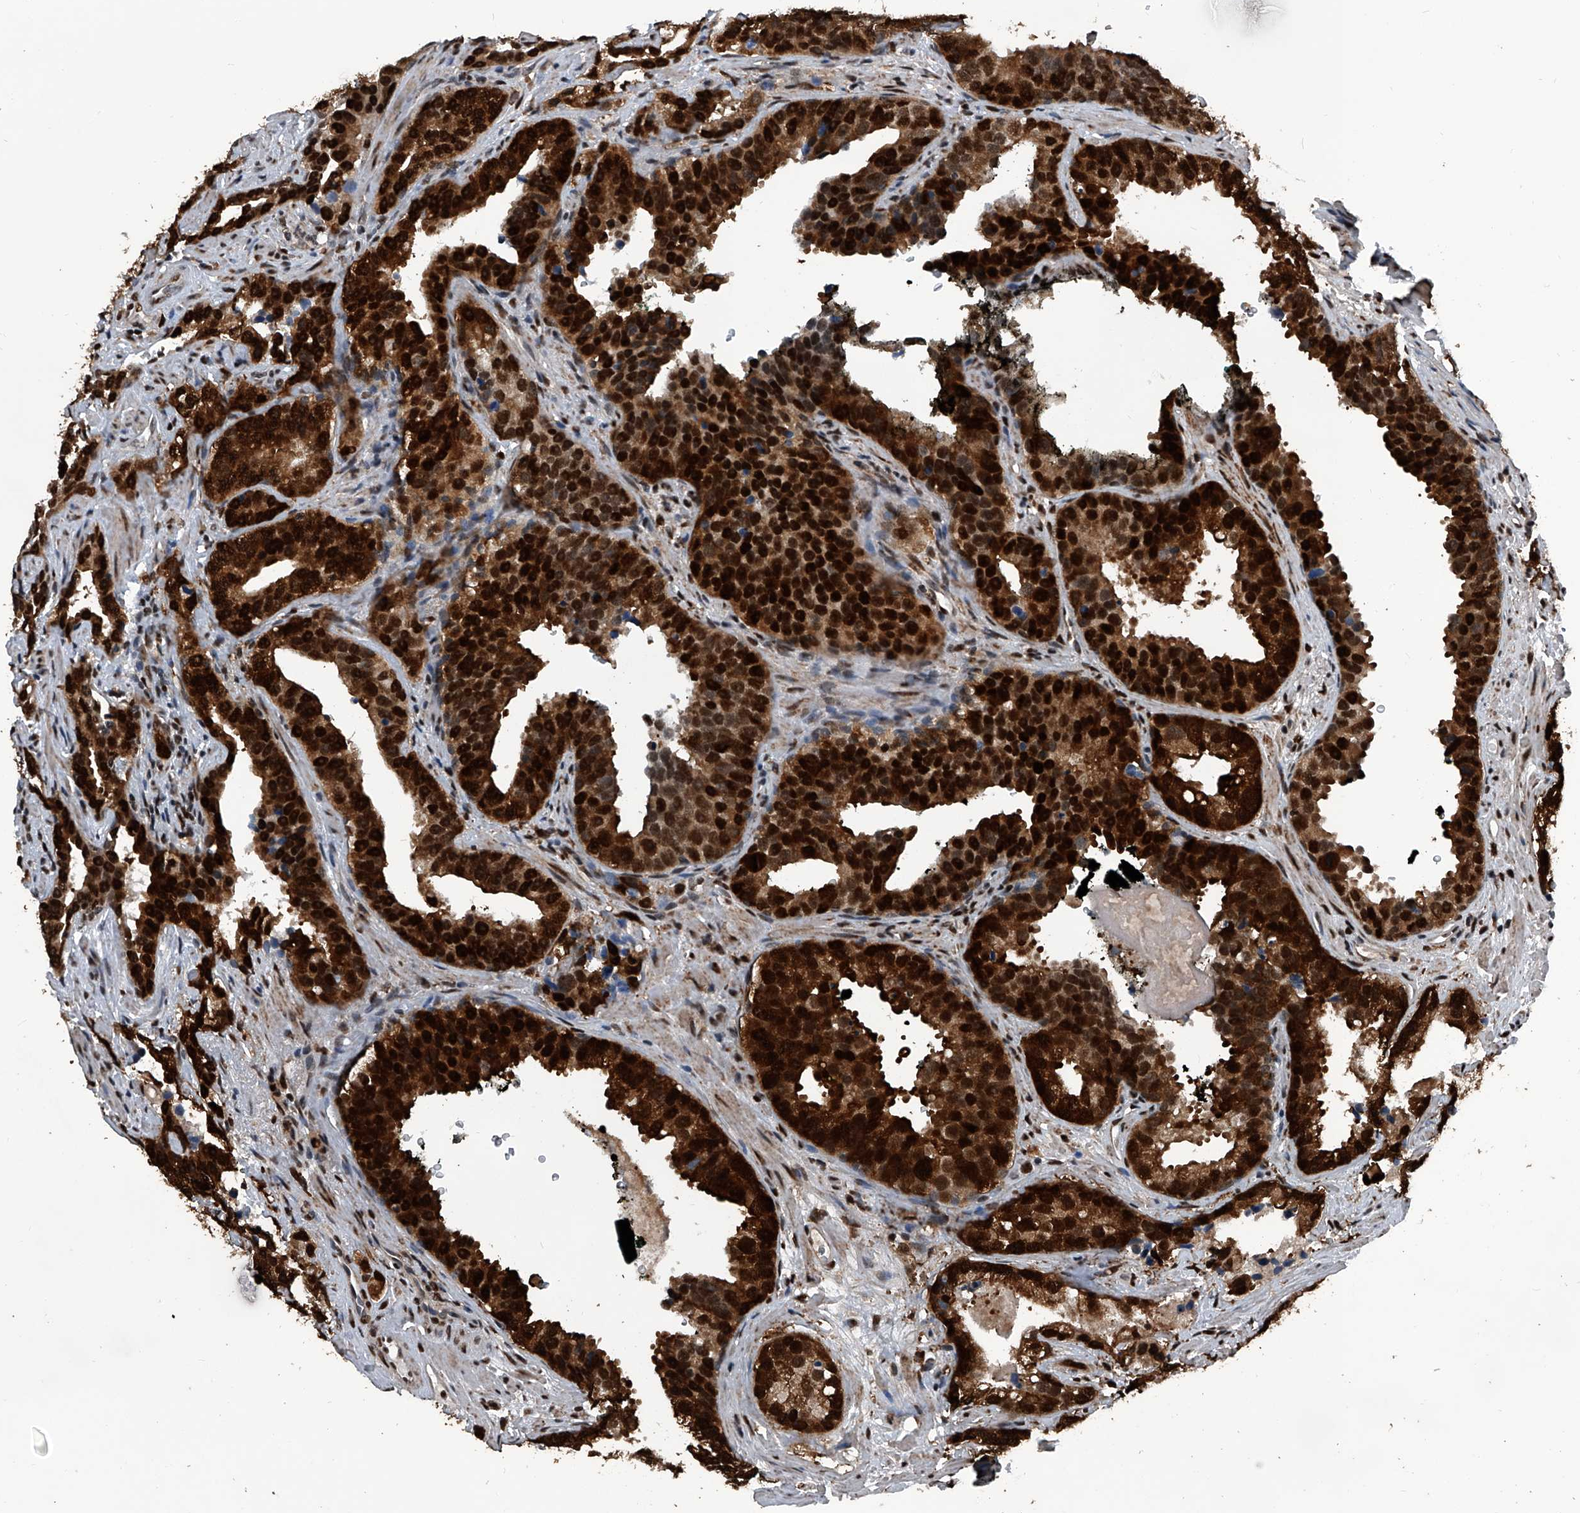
{"staining": {"intensity": "strong", "quantity": ">75%", "location": "cytoplasmic/membranous,nuclear"}, "tissue": "prostate cancer", "cell_type": "Tumor cells", "image_type": "cancer", "snomed": [{"axis": "morphology", "description": "Adenocarcinoma, High grade"}, {"axis": "topography", "description": "Prostate"}], "caption": "Immunohistochemical staining of human high-grade adenocarcinoma (prostate) shows high levels of strong cytoplasmic/membranous and nuclear expression in about >75% of tumor cells.", "gene": "FKBP5", "patient": {"sex": "male", "age": 62}}